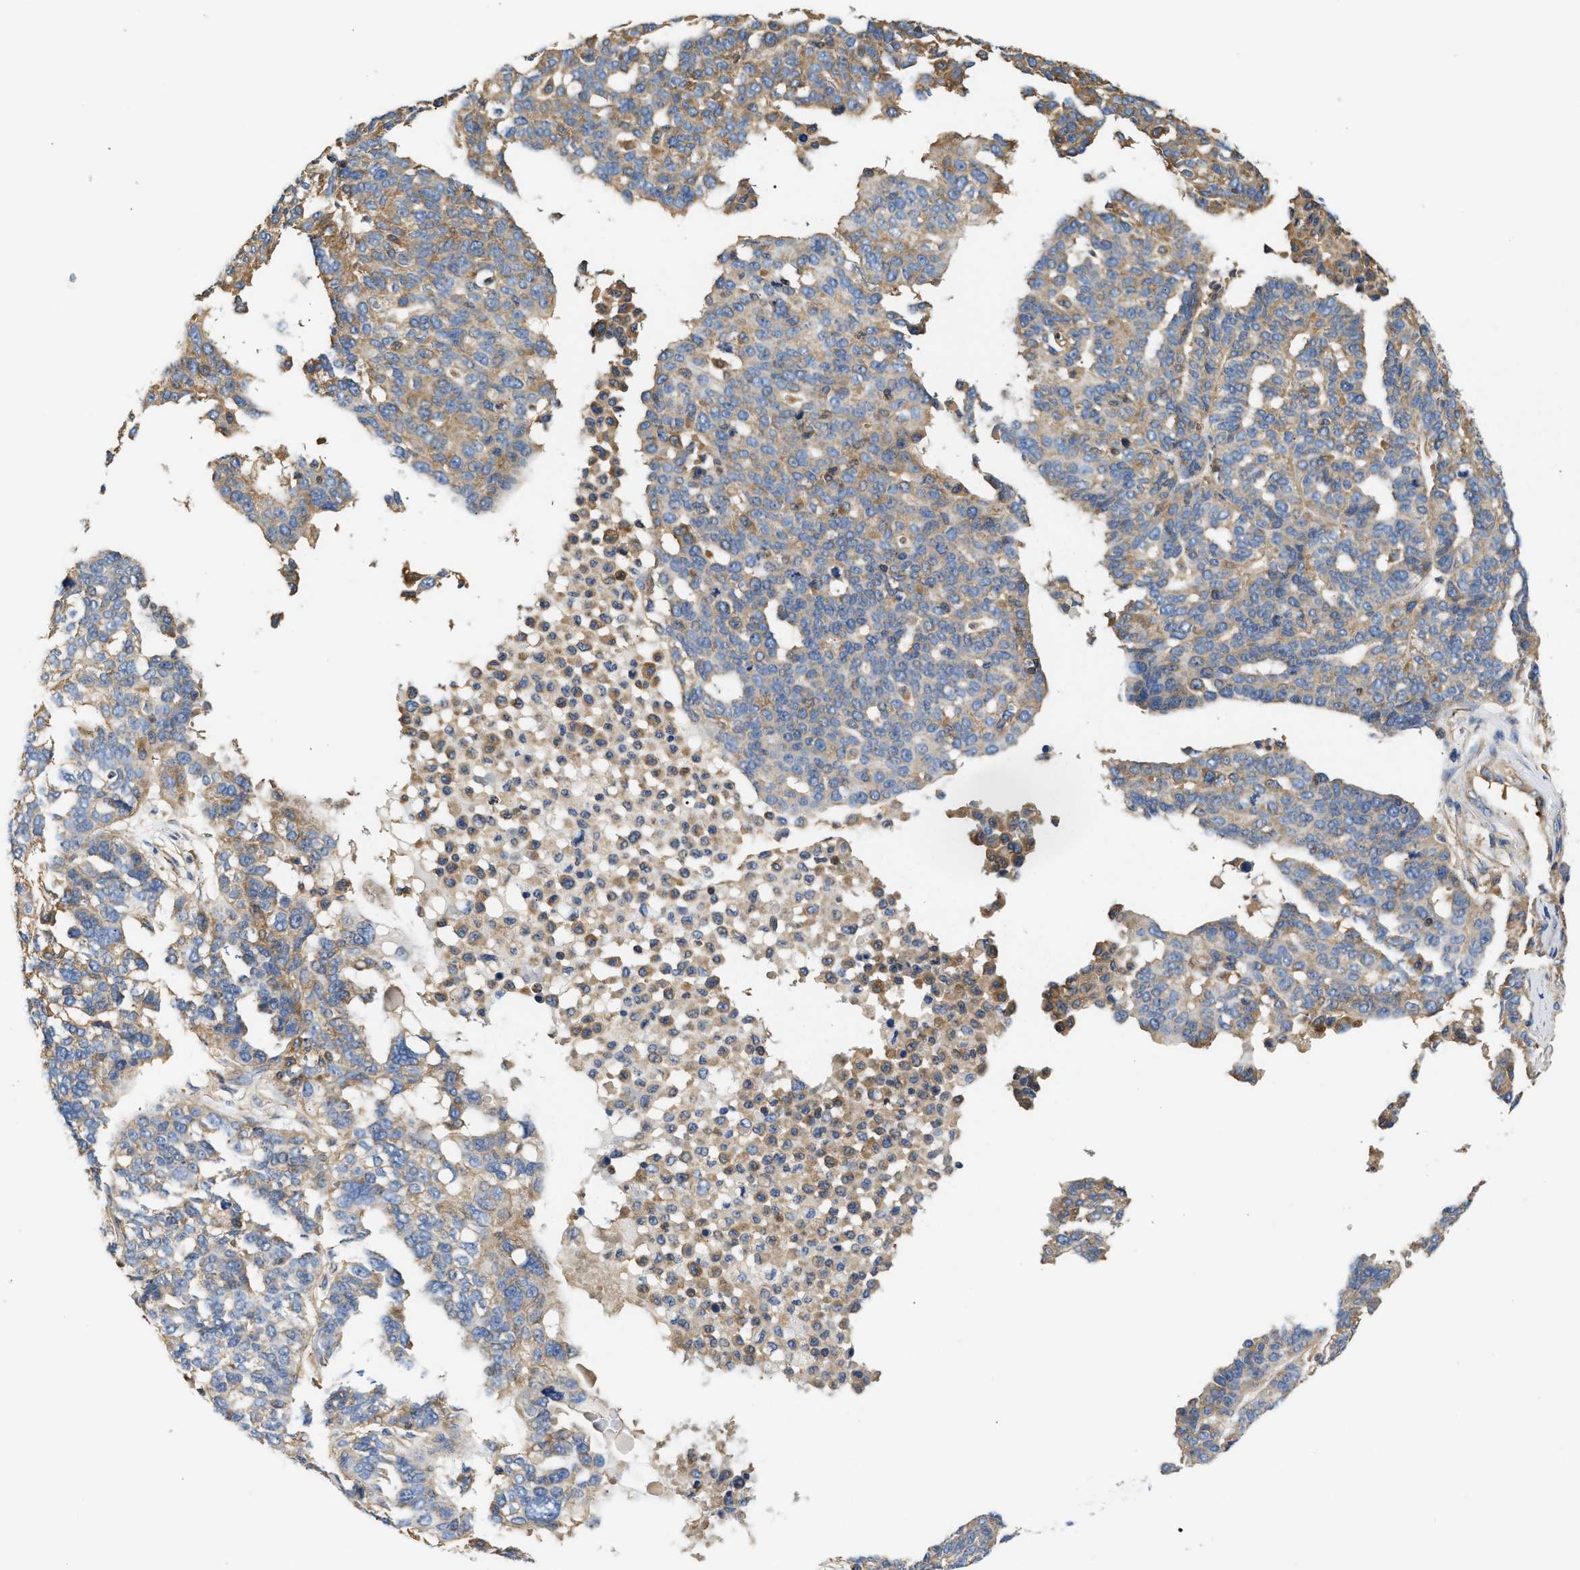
{"staining": {"intensity": "weak", "quantity": "25%-75%", "location": "cytoplasmic/membranous"}, "tissue": "ovarian cancer", "cell_type": "Tumor cells", "image_type": "cancer", "snomed": [{"axis": "morphology", "description": "Cystadenocarcinoma, serous, NOS"}, {"axis": "topography", "description": "Ovary"}], "caption": "Ovarian cancer (serous cystadenocarcinoma) stained with a brown dye reveals weak cytoplasmic/membranous positive positivity in about 25%-75% of tumor cells.", "gene": "SAMD9L", "patient": {"sex": "female", "age": 59}}